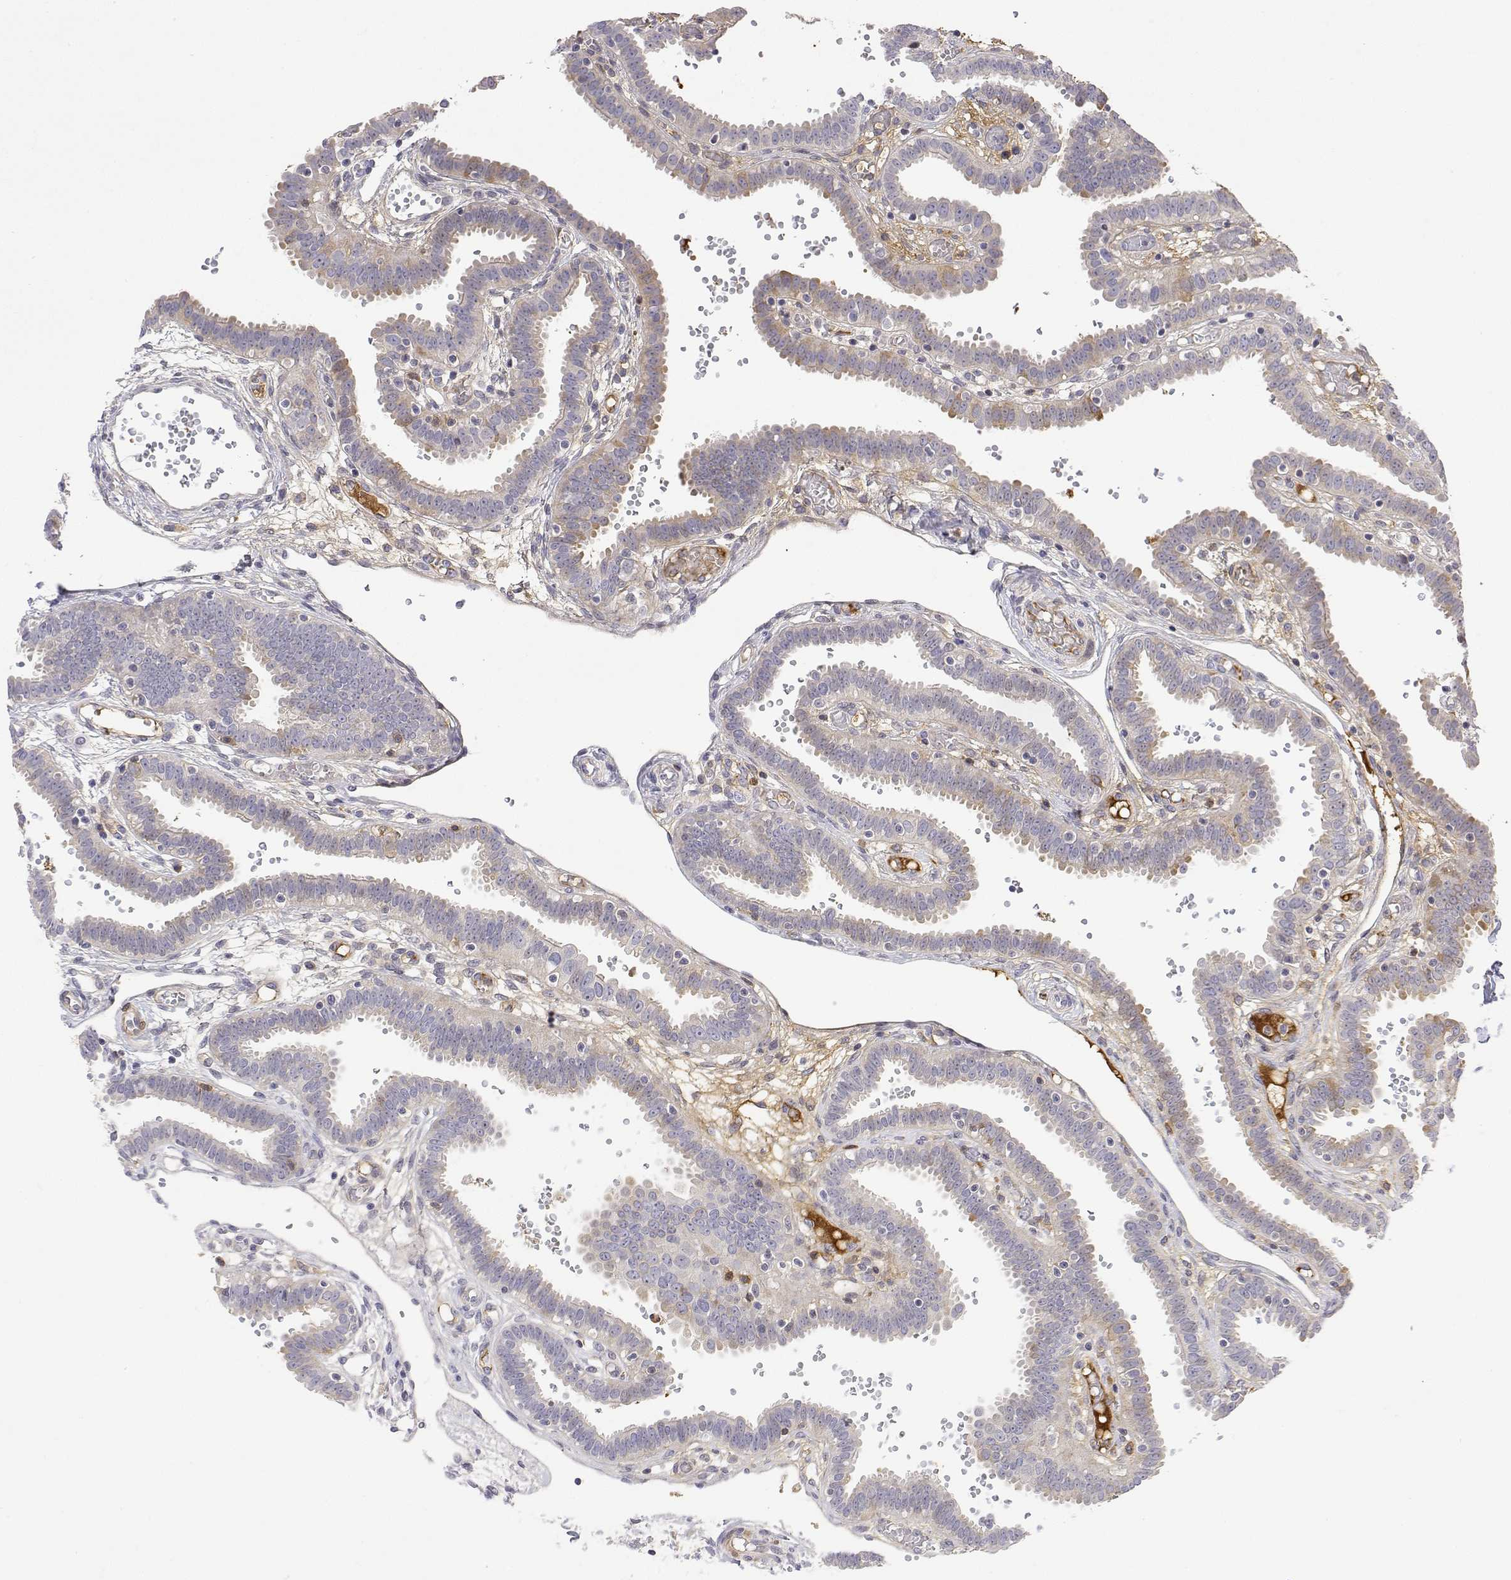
{"staining": {"intensity": "weak", "quantity": "<25%", "location": "cytoplasmic/membranous"}, "tissue": "fallopian tube", "cell_type": "Glandular cells", "image_type": "normal", "snomed": [{"axis": "morphology", "description": "Normal tissue, NOS"}, {"axis": "topography", "description": "Fallopian tube"}], "caption": "Image shows no protein expression in glandular cells of normal fallopian tube.", "gene": "IGFBP4", "patient": {"sex": "female", "age": 37}}